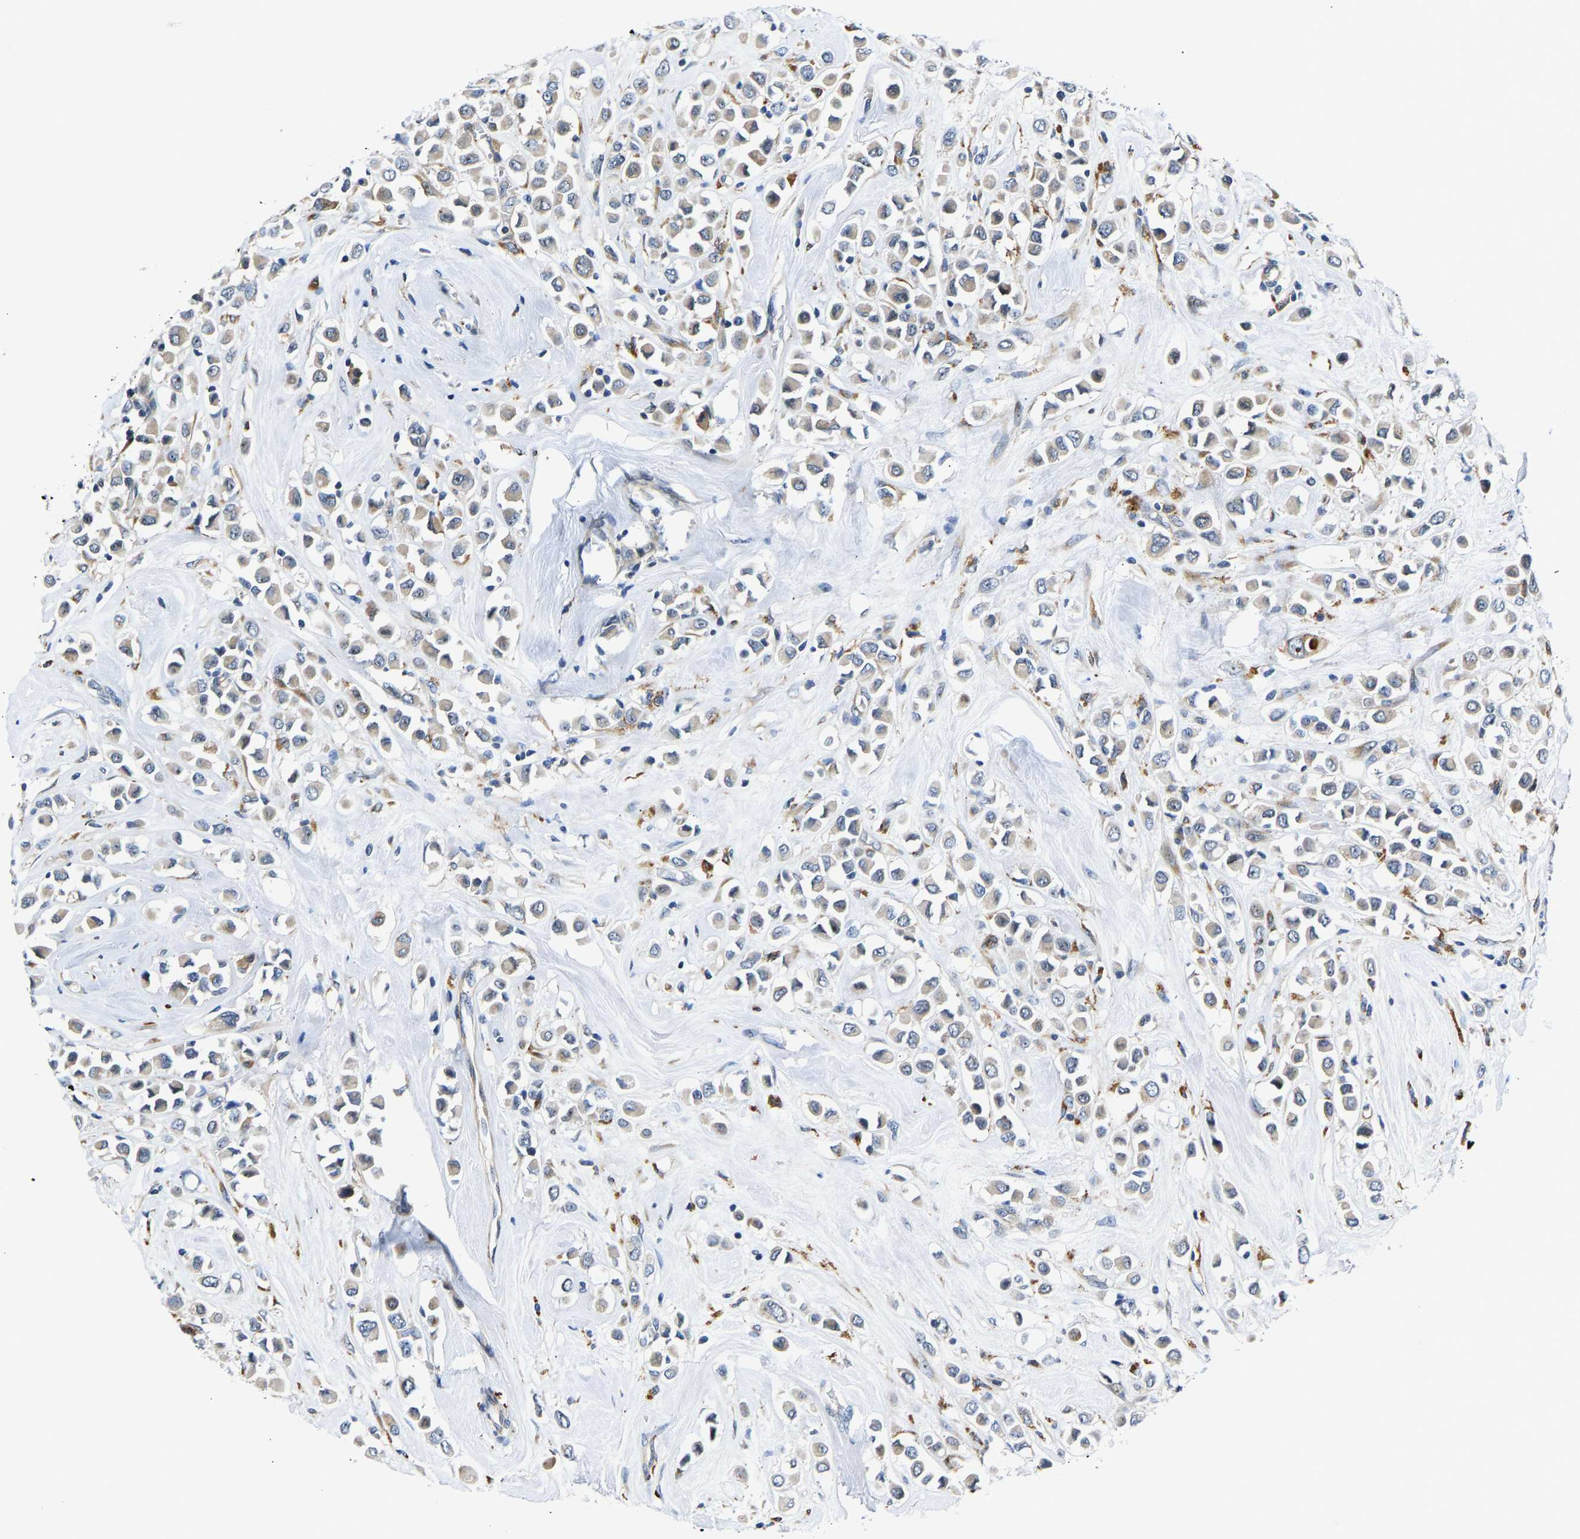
{"staining": {"intensity": "weak", "quantity": ">75%", "location": "cytoplasmic/membranous"}, "tissue": "breast cancer", "cell_type": "Tumor cells", "image_type": "cancer", "snomed": [{"axis": "morphology", "description": "Duct carcinoma"}, {"axis": "topography", "description": "Breast"}], "caption": "Brown immunohistochemical staining in breast cancer (invasive ductal carcinoma) shows weak cytoplasmic/membranous staining in about >75% of tumor cells. (DAB IHC, brown staining for protein, blue staining for nuclei).", "gene": "RESF1", "patient": {"sex": "female", "age": 61}}